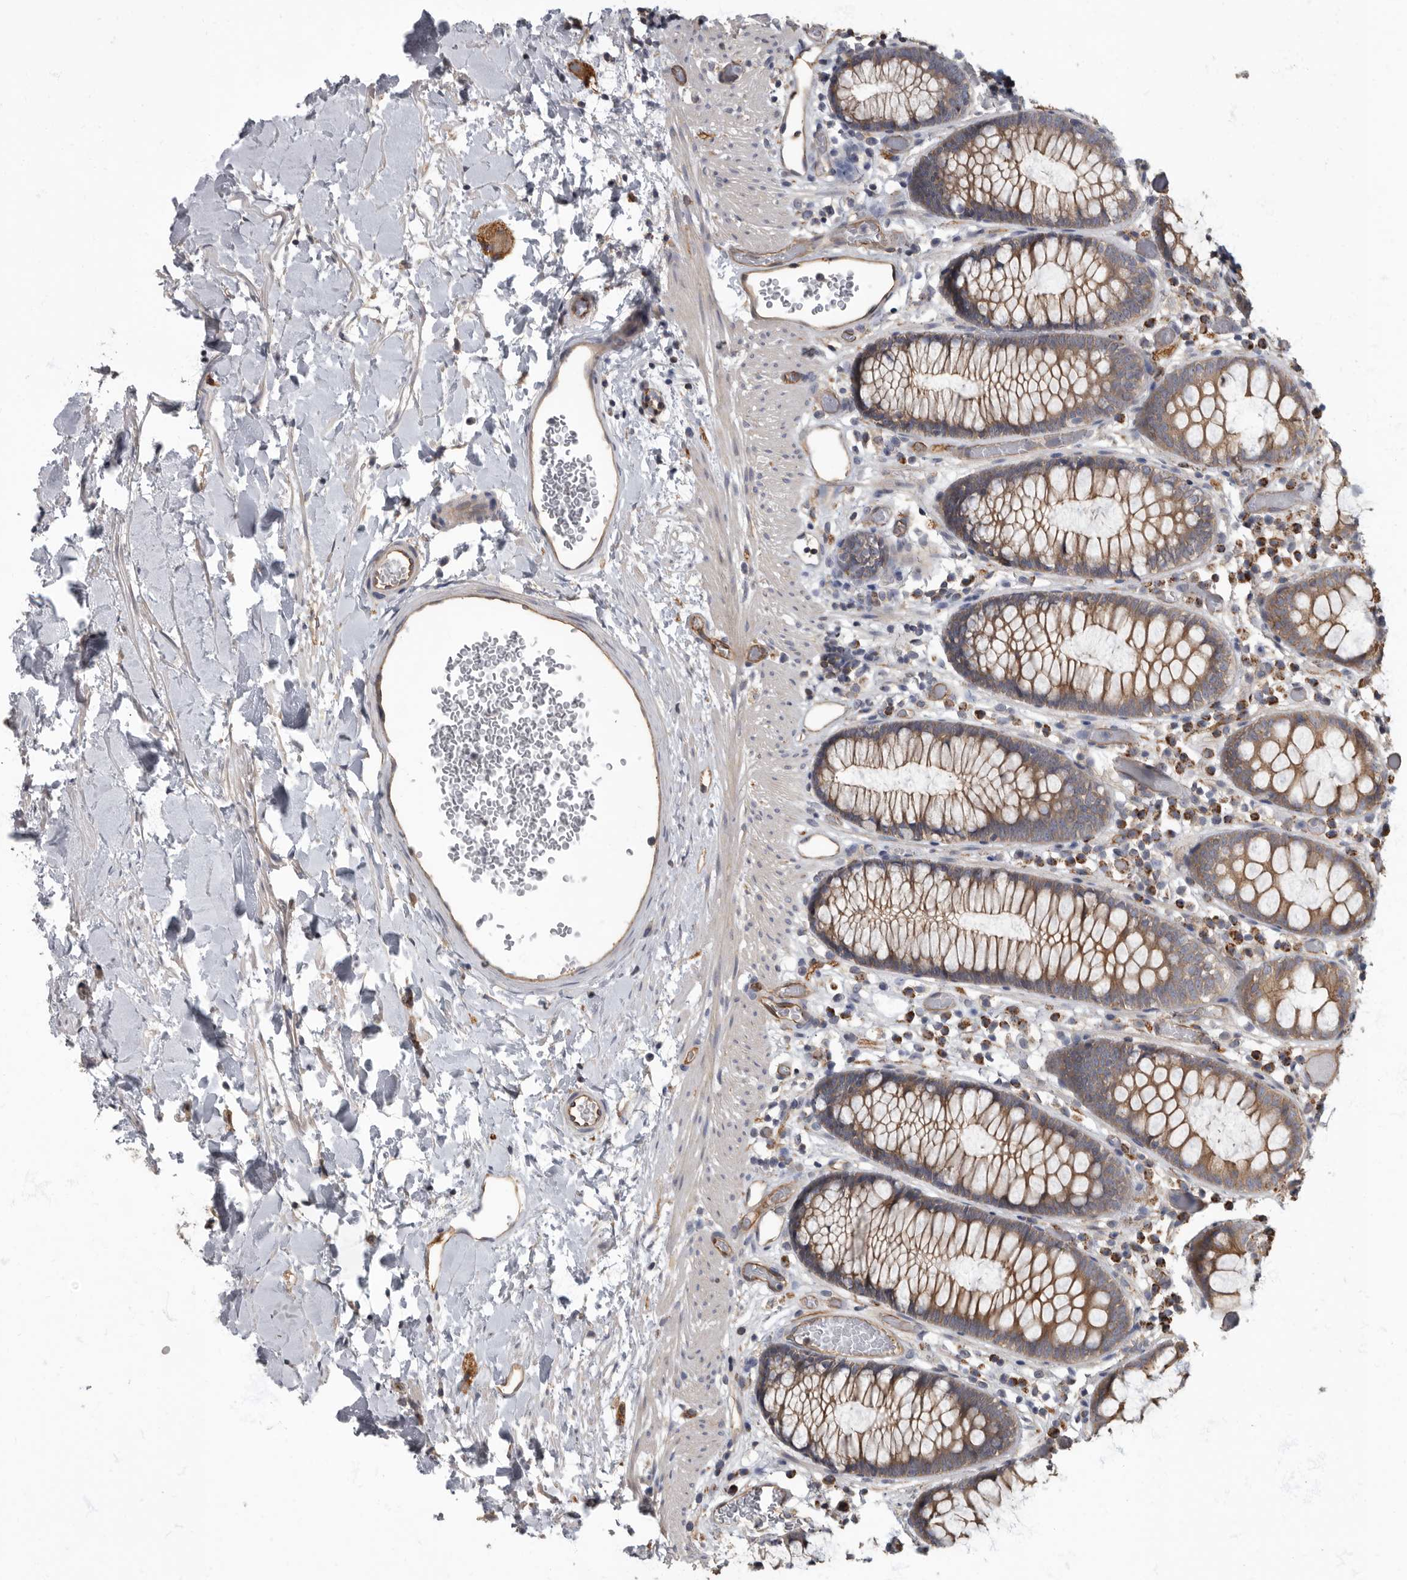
{"staining": {"intensity": "moderate", "quantity": ">75%", "location": "cytoplasmic/membranous"}, "tissue": "colon", "cell_type": "Endothelial cells", "image_type": "normal", "snomed": [{"axis": "morphology", "description": "Normal tissue, NOS"}, {"axis": "topography", "description": "Colon"}], "caption": "IHC photomicrograph of normal human colon stained for a protein (brown), which shows medium levels of moderate cytoplasmic/membranous expression in approximately >75% of endothelial cells.", "gene": "PDK1", "patient": {"sex": "male", "age": 14}}